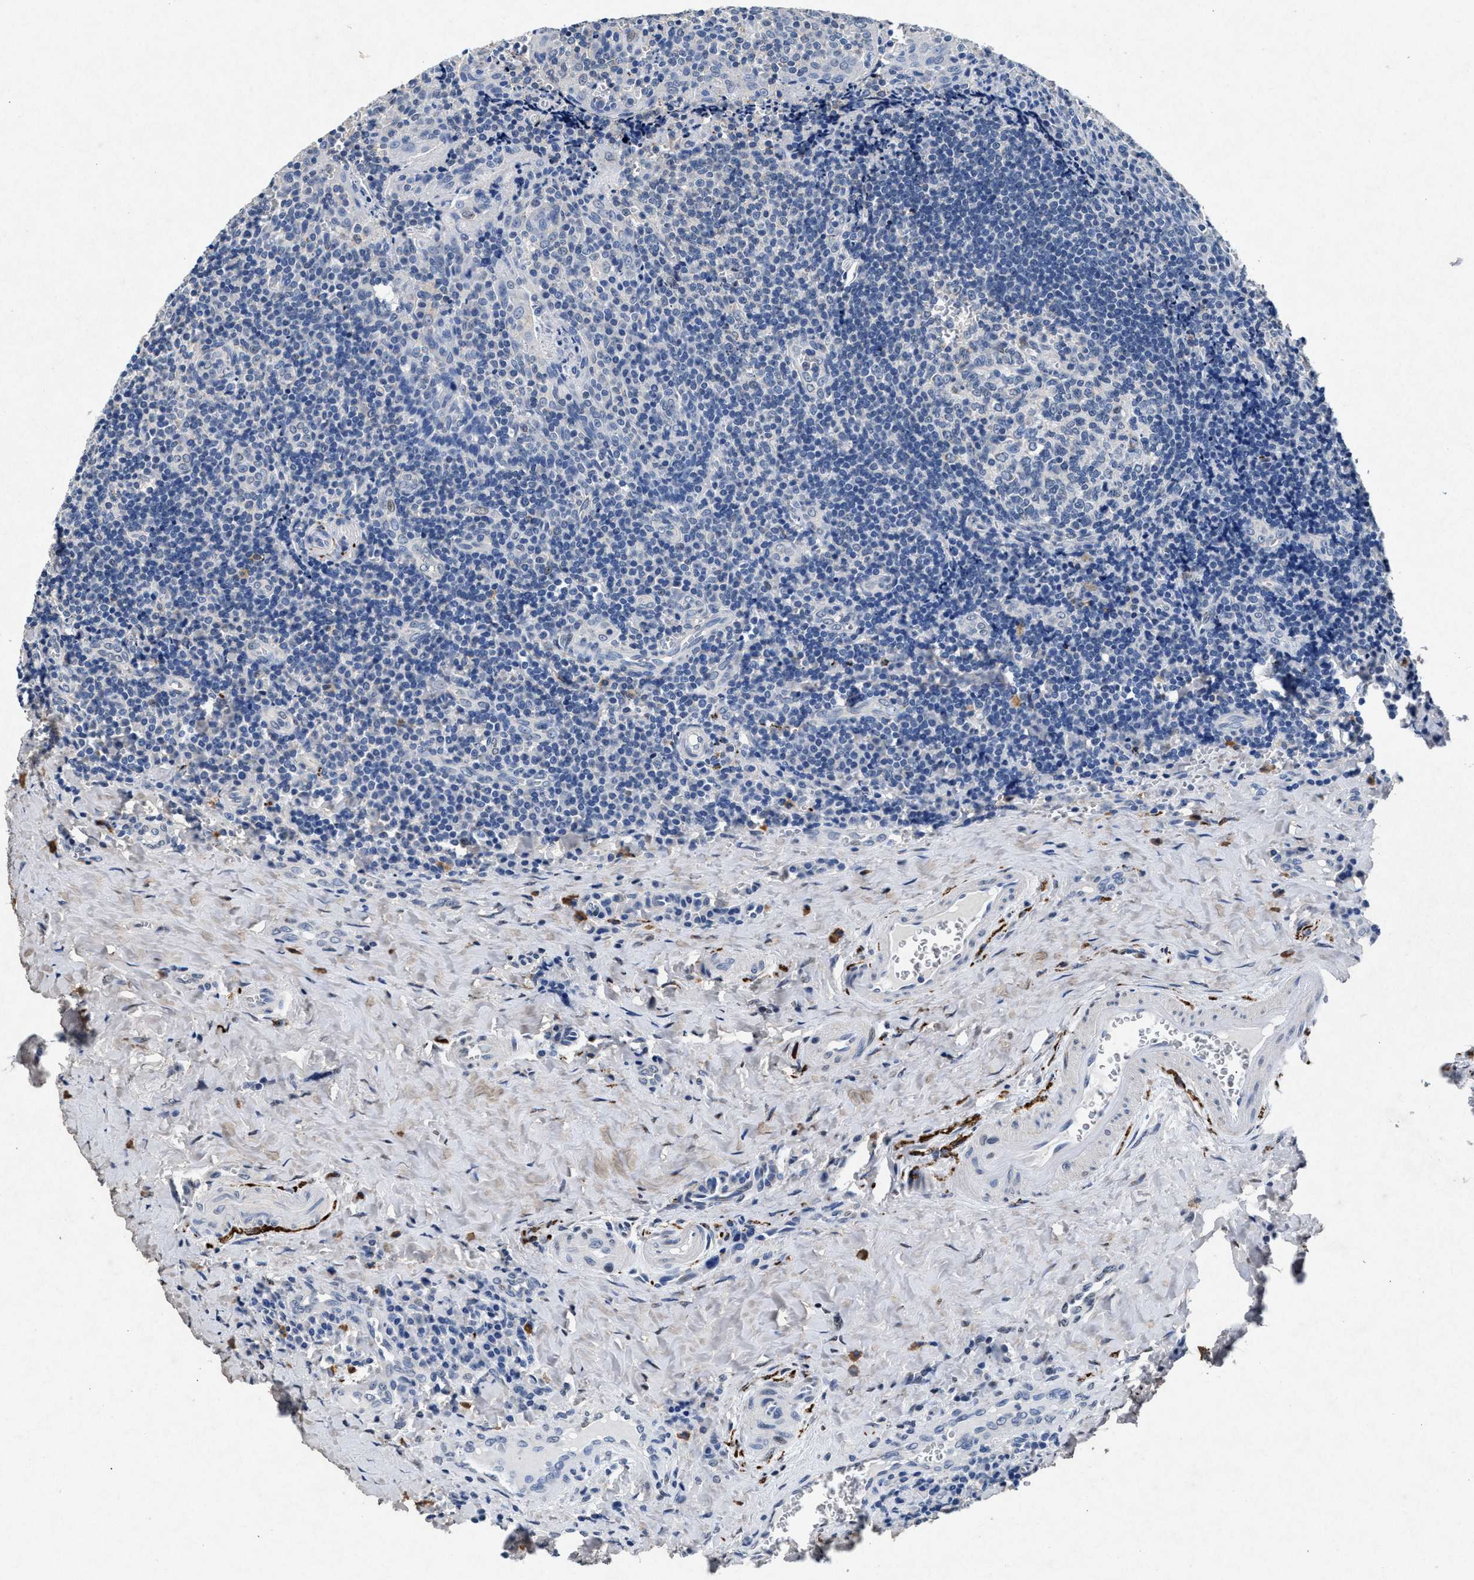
{"staining": {"intensity": "weak", "quantity": "<25%", "location": "nuclear"}, "tissue": "tonsil", "cell_type": "Germinal center cells", "image_type": "normal", "snomed": [{"axis": "morphology", "description": "Normal tissue, NOS"}, {"axis": "morphology", "description": "Inflammation, NOS"}, {"axis": "topography", "description": "Tonsil"}], "caption": "Germinal center cells show no significant protein staining in normal tonsil.", "gene": "MAP6", "patient": {"sex": "female", "age": 31}}